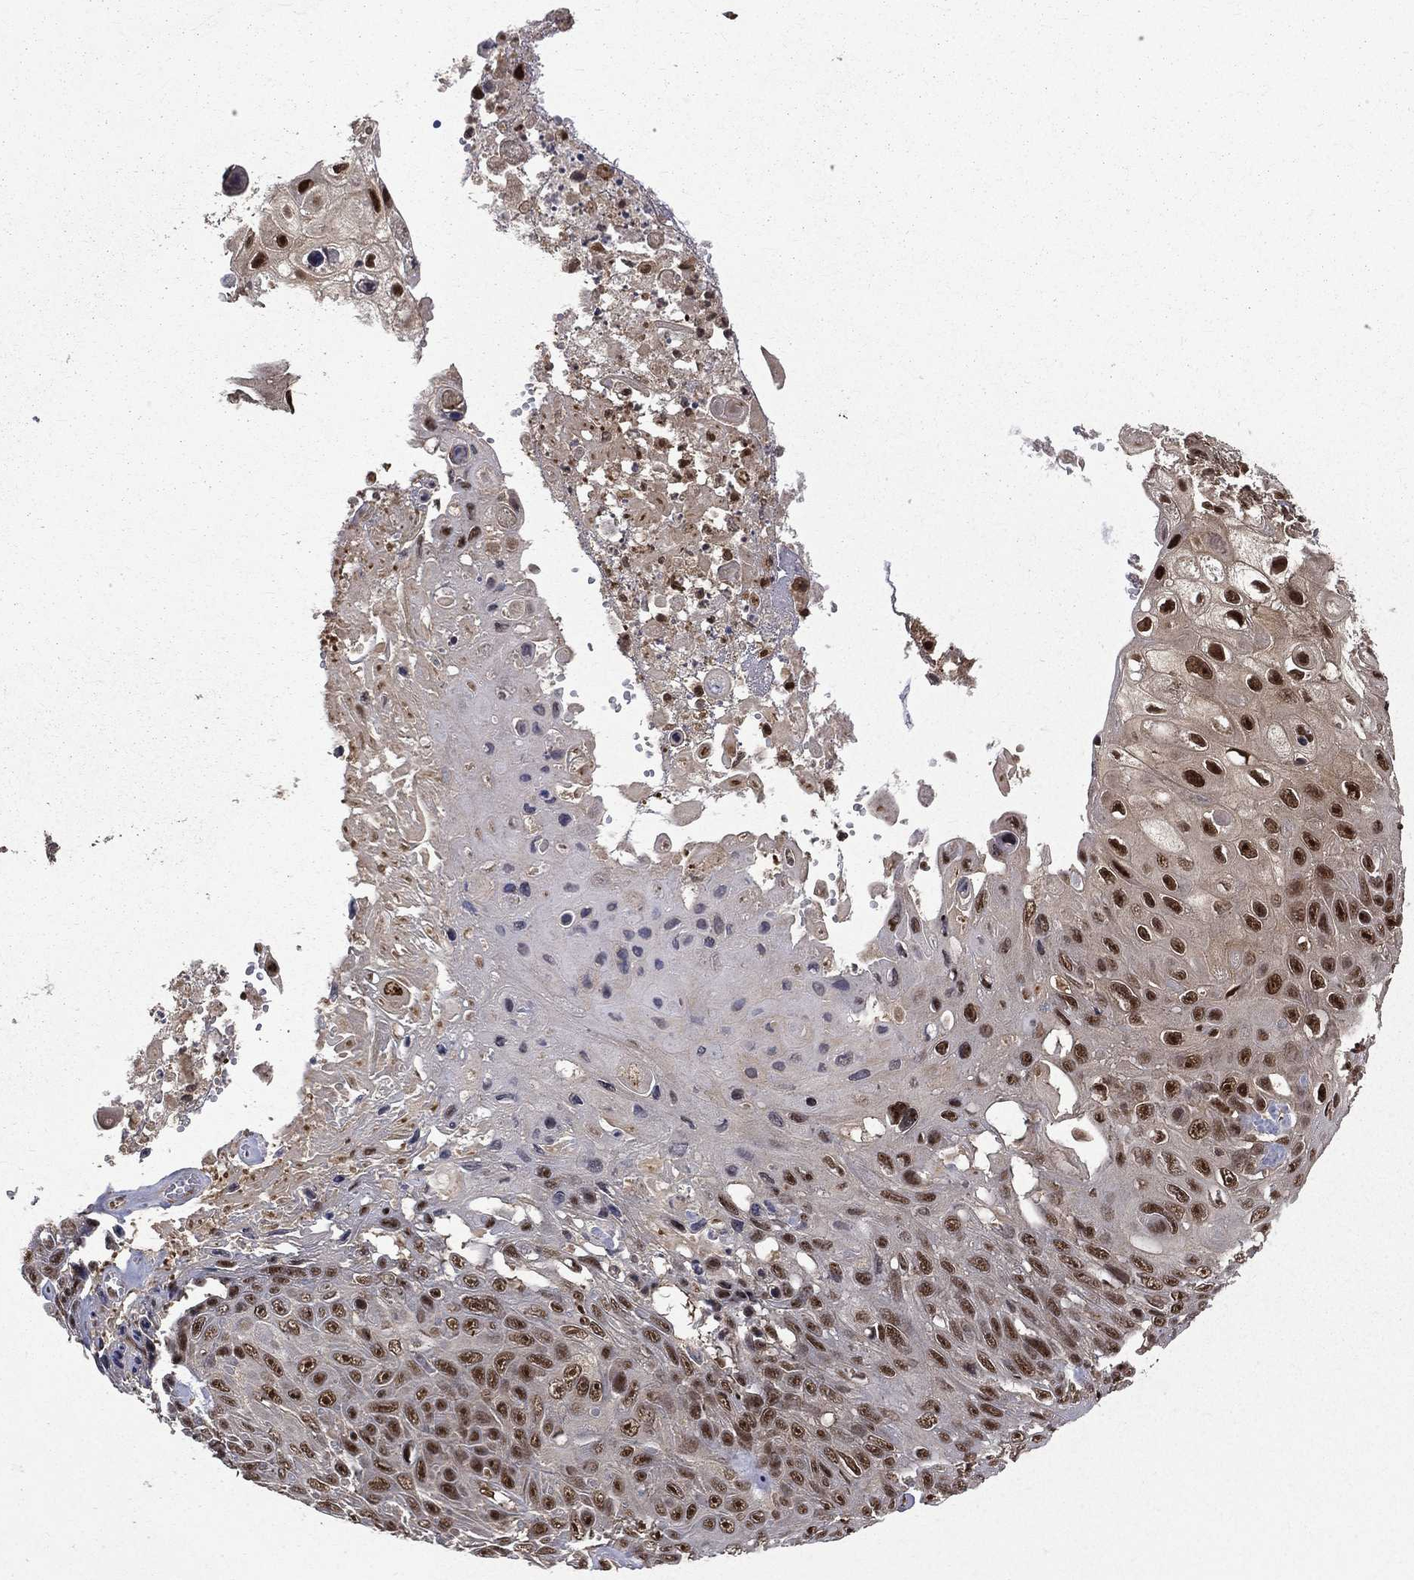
{"staining": {"intensity": "strong", "quantity": ">75%", "location": "nuclear"}, "tissue": "skin cancer", "cell_type": "Tumor cells", "image_type": "cancer", "snomed": [{"axis": "morphology", "description": "Squamous cell carcinoma, NOS"}, {"axis": "topography", "description": "Skin"}], "caption": "Human skin cancer stained with a brown dye shows strong nuclear positive positivity in approximately >75% of tumor cells.", "gene": "JMJD6", "patient": {"sex": "male", "age": 82}}